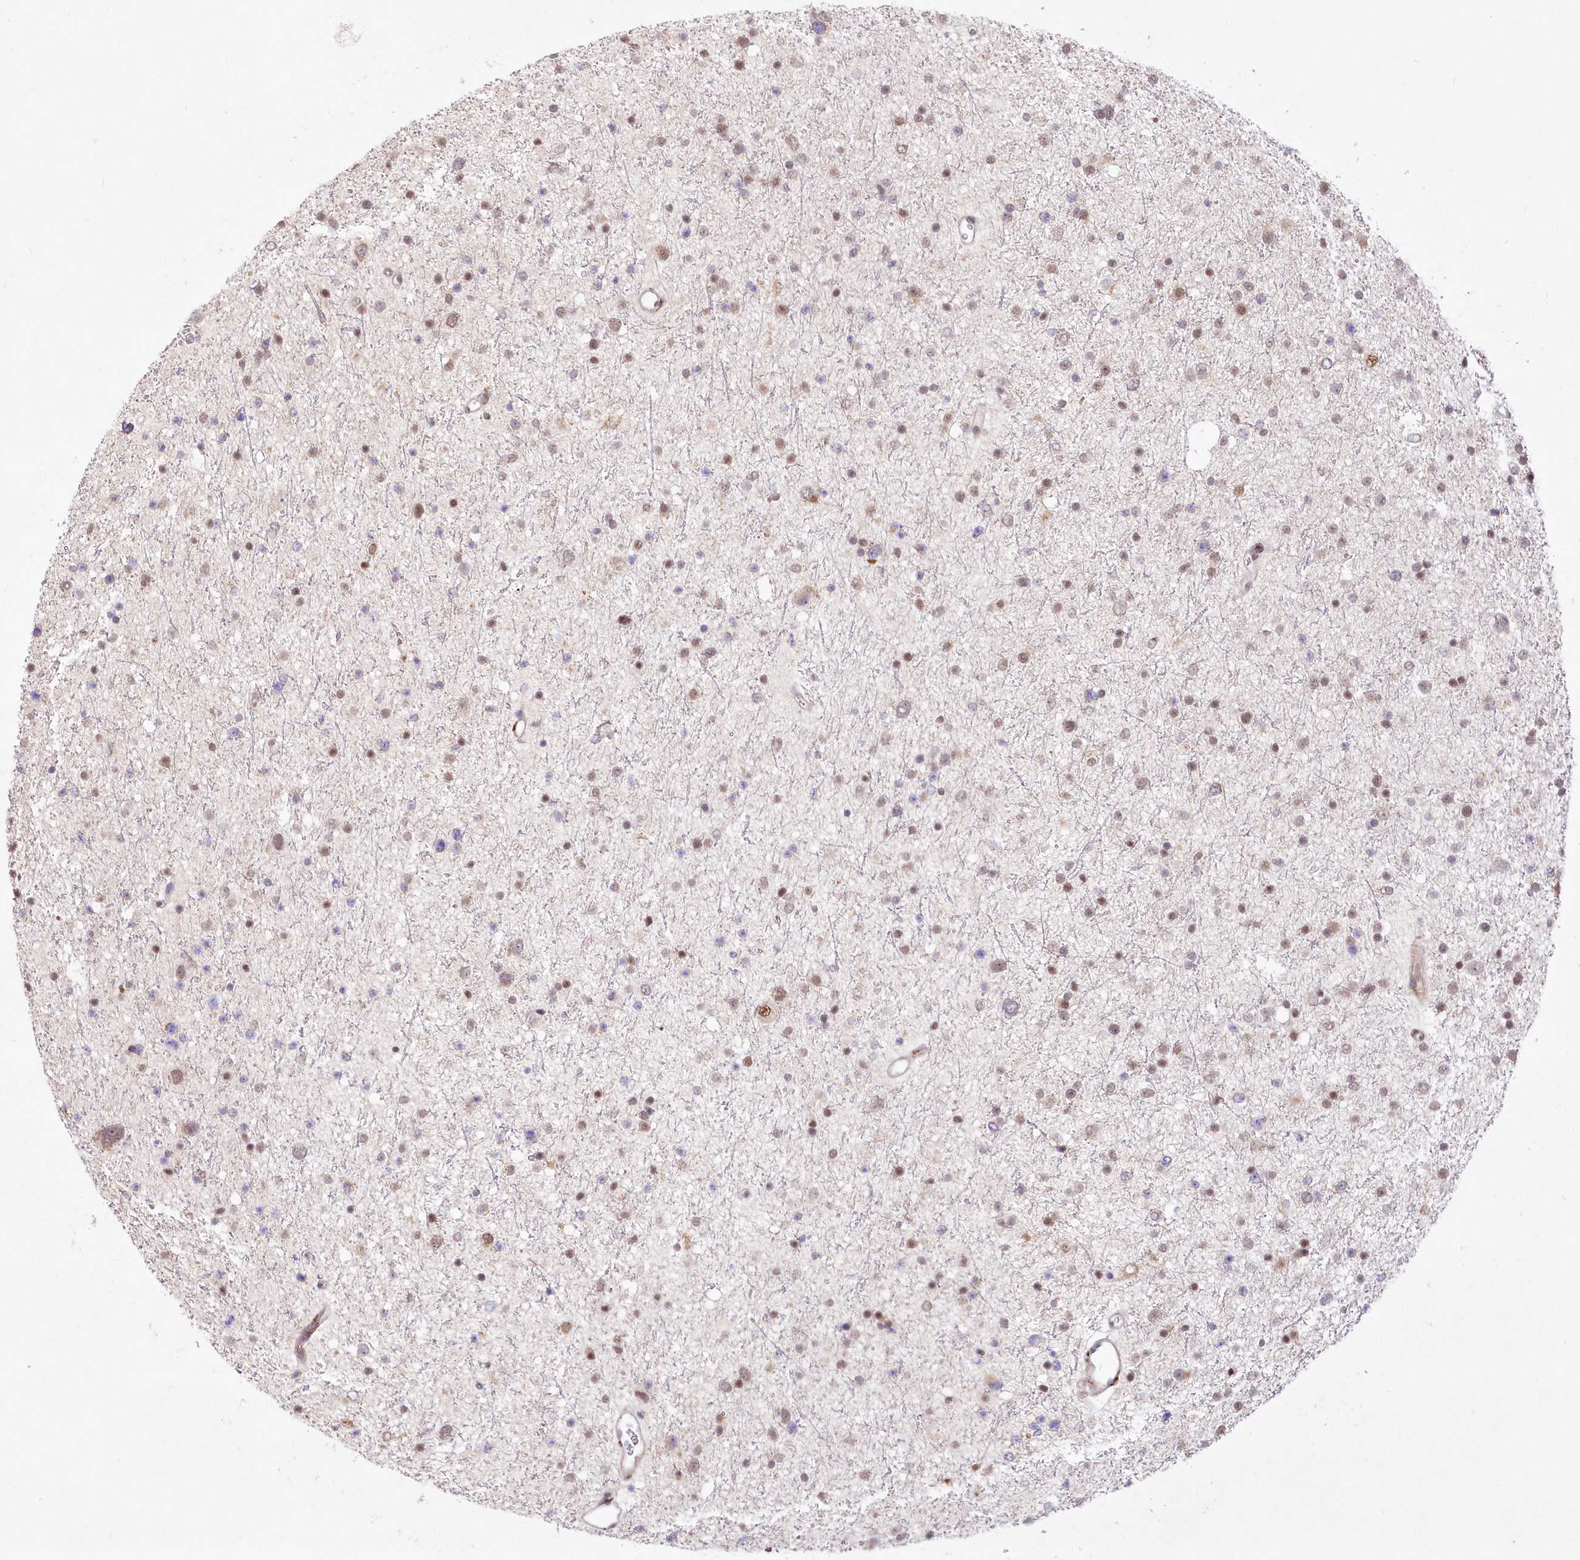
{"staining": {"intensity": "weak", "quantity": "25%-75%", "location": "nuclear"}, "tissue": "glioma", "cell_type": "Tumor cells", "image_type": "cancer", "snomed": [{"axis": "morphology", "description": "Glioma, malignant, Low grade"}, {"axis": "topography", "description": "Brain"}], "caption": "IHC of glioma reveals low levels of weak nuclear expression in approximately 25%-75% of tumor cells.", "gene": "LDB1", "patient": {"sex": "female", "age": 37}}